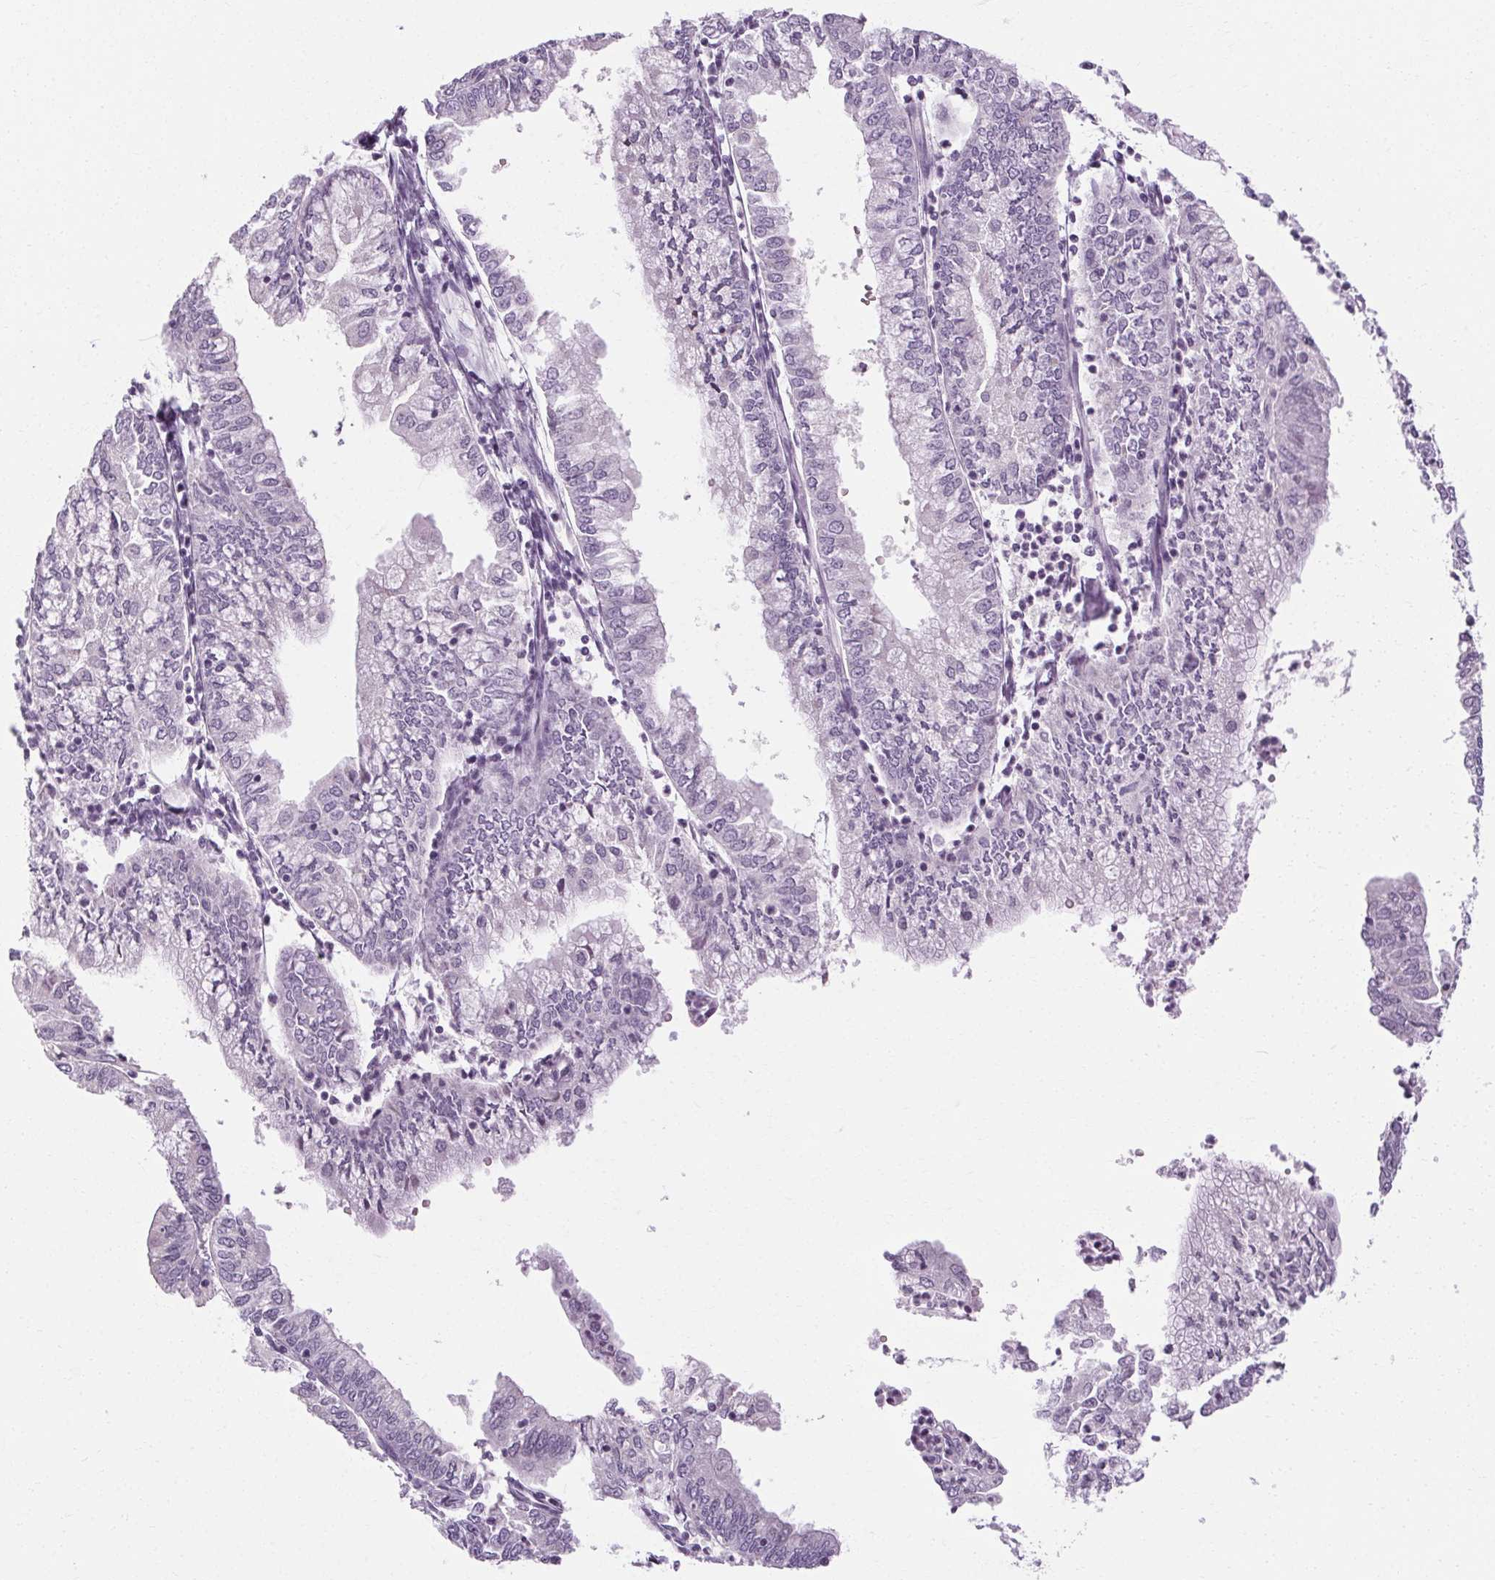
{"staining": {"intensity": "negative", "quantity": "none", "location": "none"}, "tissue": "endometrial cancer", "cell_type": "Tumor cells", "image_type": "cancer", "snomed": [{"axis": "morphology", "description": "Adenocarcinoma, NOS"}, {"axis": "topography", "description": "Endometrium"}], "caption": "This is a photomicrograph of immunohistochemistry (IHC) staining of adenocarcinoma (endometrial), which shows no positivity in tumor cells.", "gene": "POMC", "patient": {"sex": "female", "age": 55}}